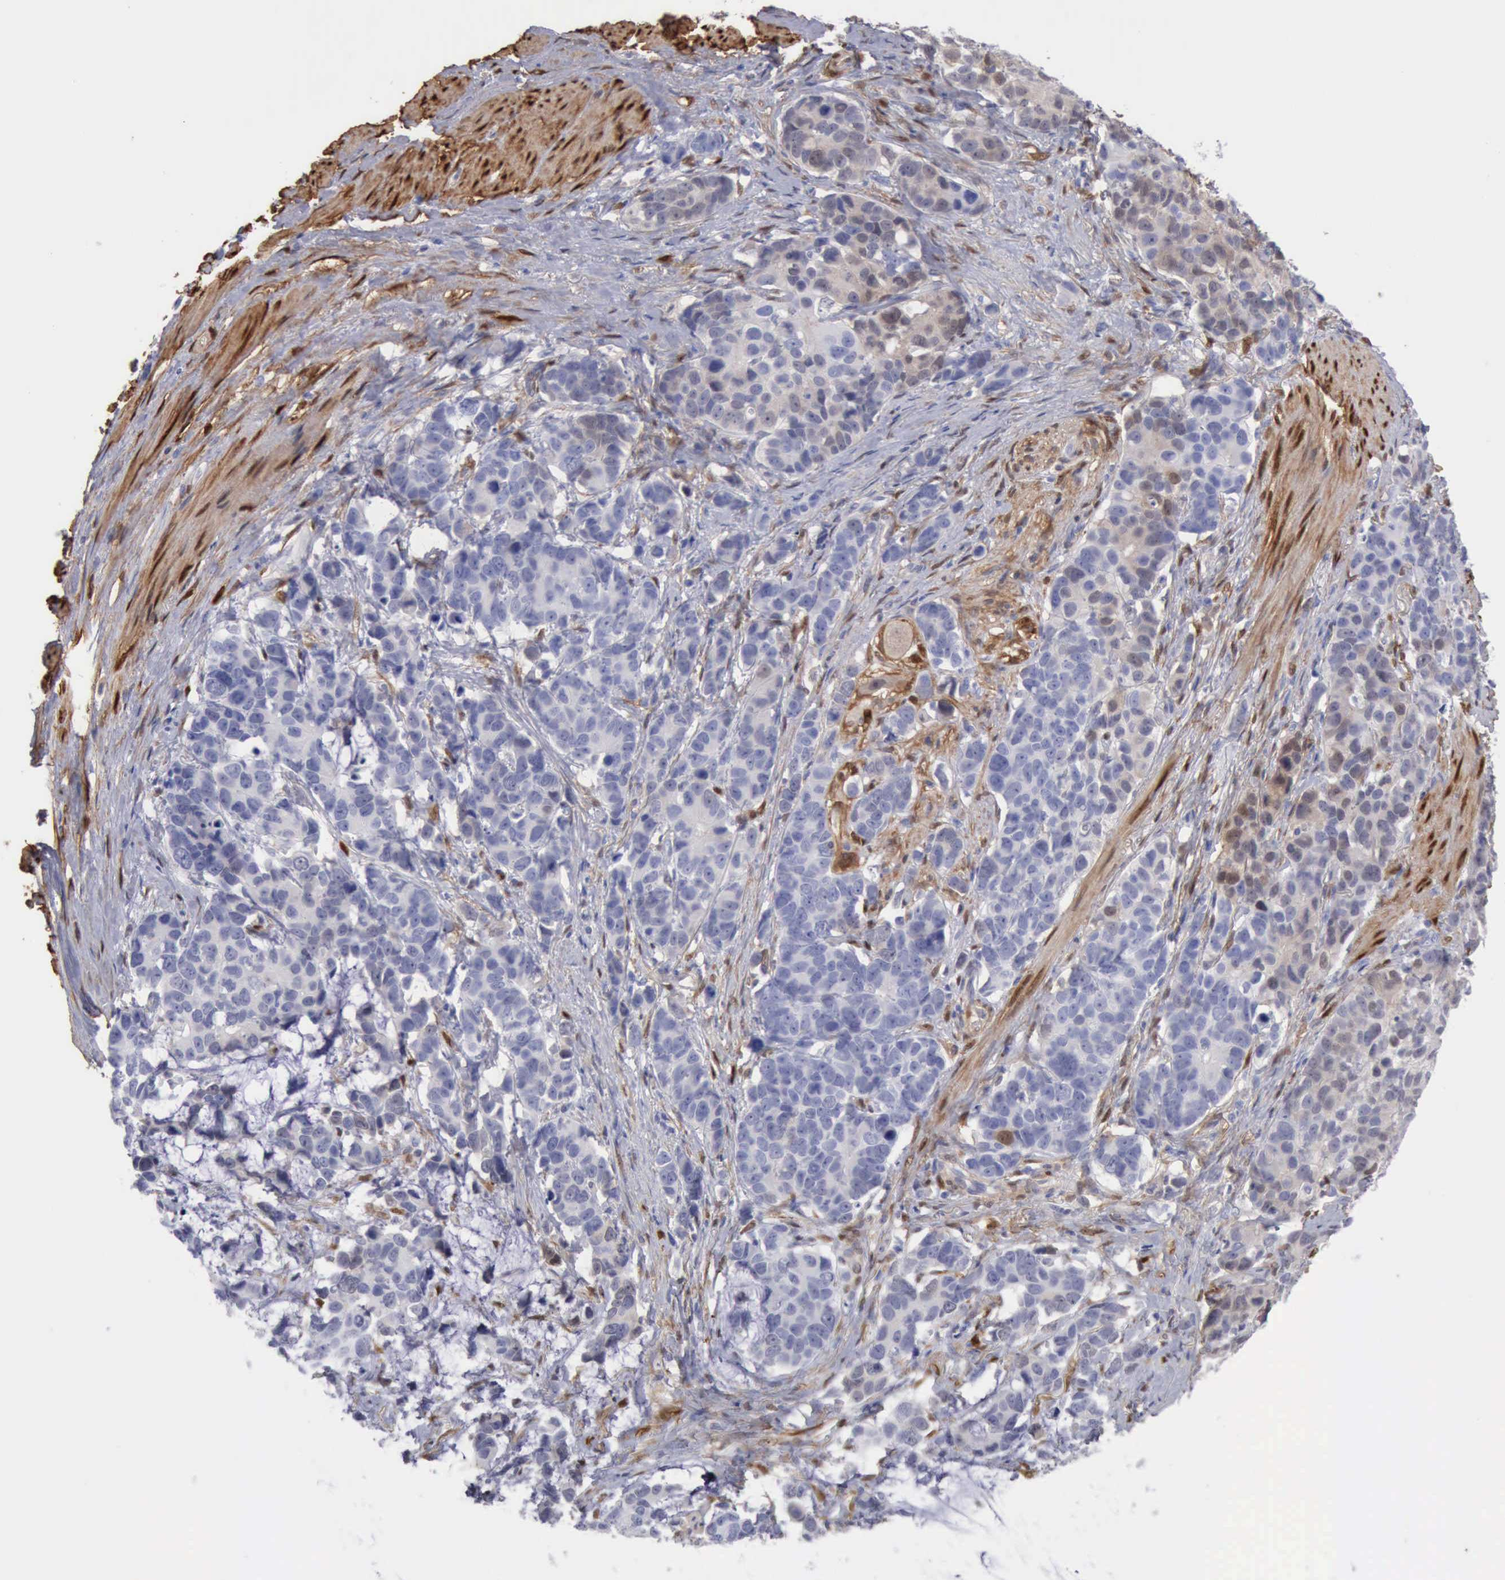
{"staining": {"intensity": "negative", "quantity": "none", "location": "none"}, "tissue": "stomach cancer", "cell_type": "Tumor cells", "image_type": "cancer", "snomed": [{"axis": "morphology", "description": "Adenocarcinoma, NOS"}, {"axis": "topography", "description": "Stomach, upper"}], "caption": "Adenocarcinoma (stomach) stained for a protein using IHC exhibits no positivity tumor cells.", "gene": "FHL1", "patient": {"sex": "male", "age": 71}}